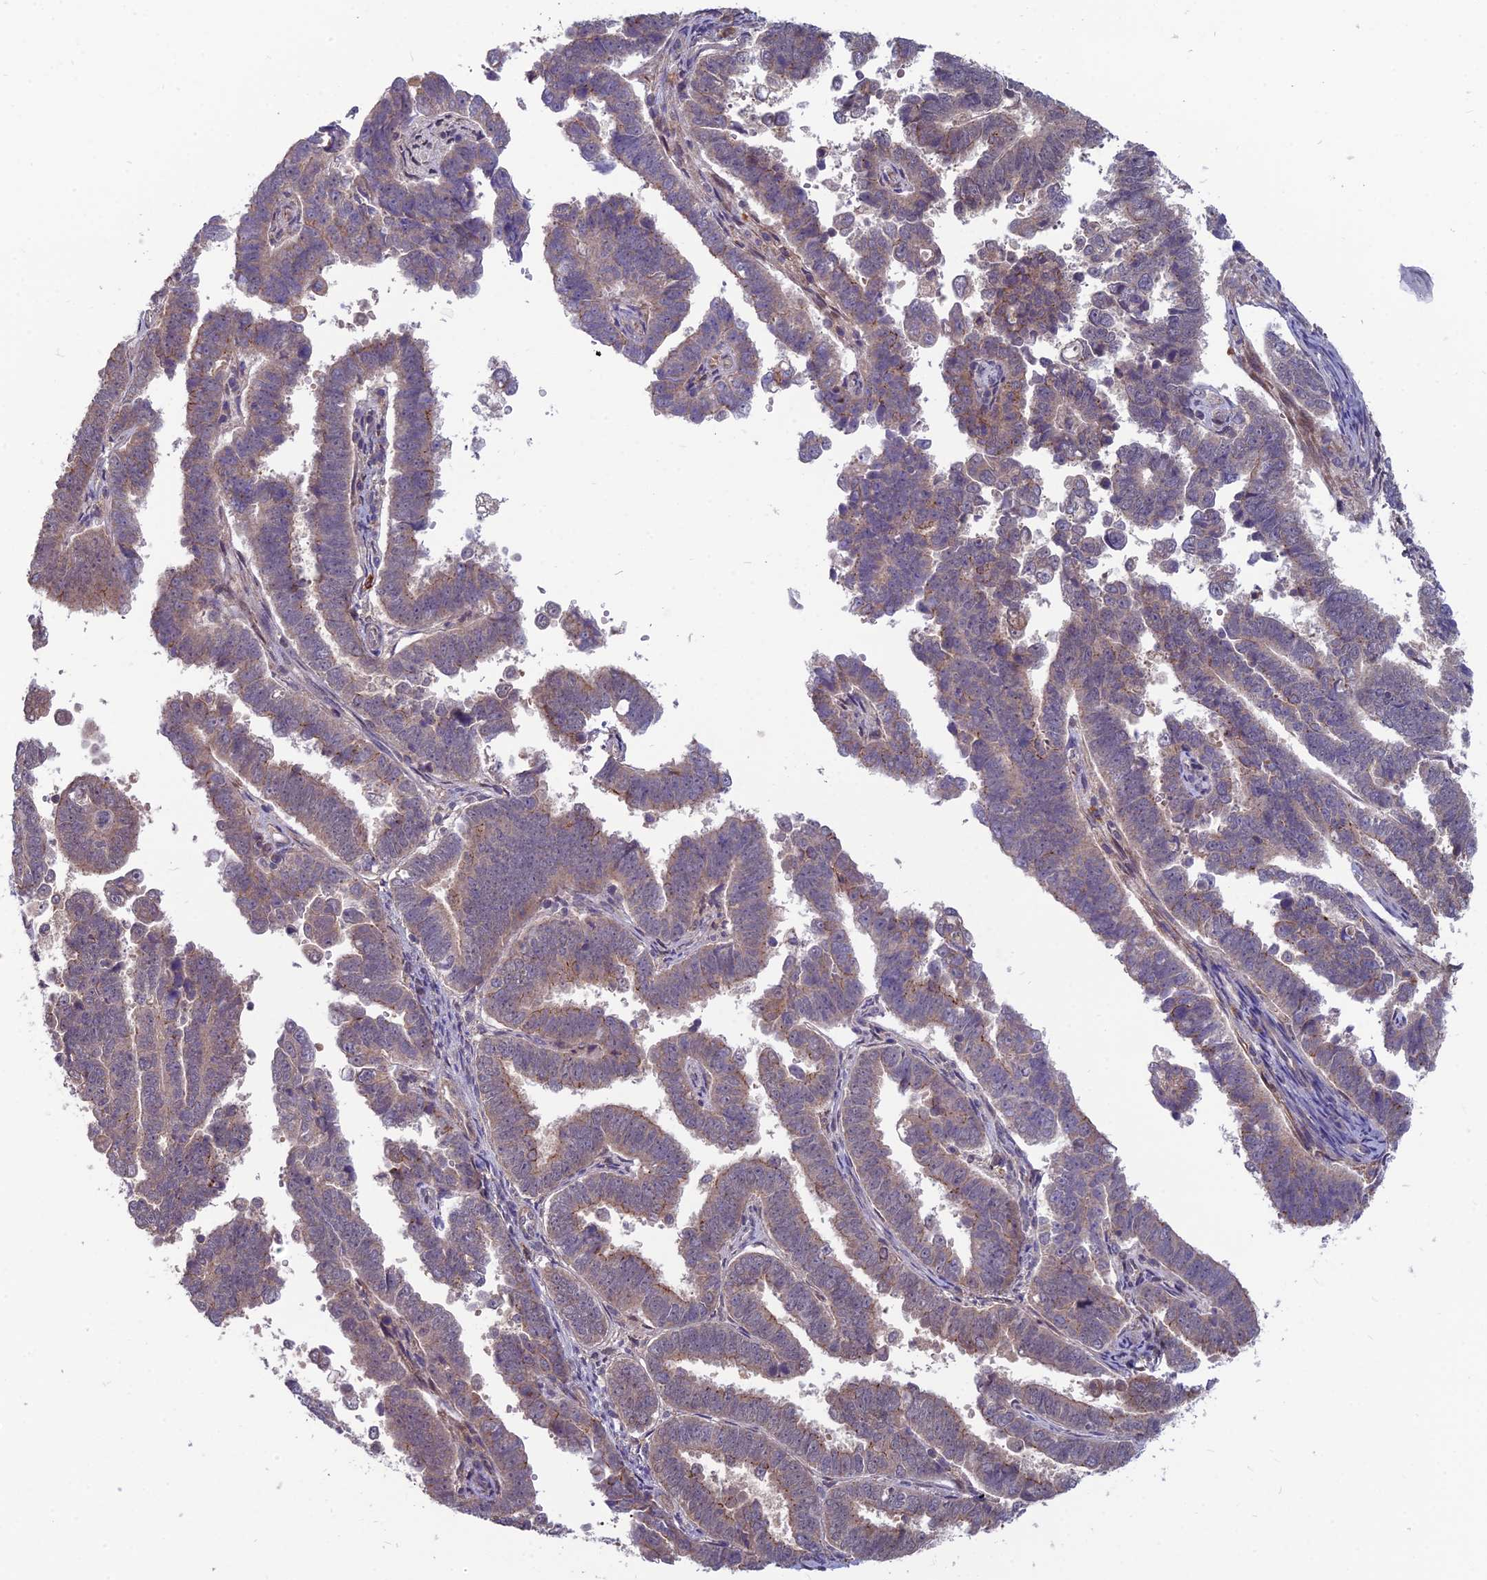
{"staining": {"intensity": "weak", "quantity": ">75%", "location": "cytoplasmic/membranous"}, "tissue": "endometrial cancer", "cell_type": "Tumor cells", "image_type": "cancer", "snomed": [{"axis": "morphology", "description": "Adenocarcinoma, NOS"}, {"axis": "topography", "description": "Endometrium"}], "caption": "There is low levels of weak cytoplasmic/membranous positivity in tumor cells of endometrial adenocarcinoma, as demonstrated by immunohistochemical staining (brown color).", "gene": "OPA3", "patient": {"sex": "female", "age": 75}}